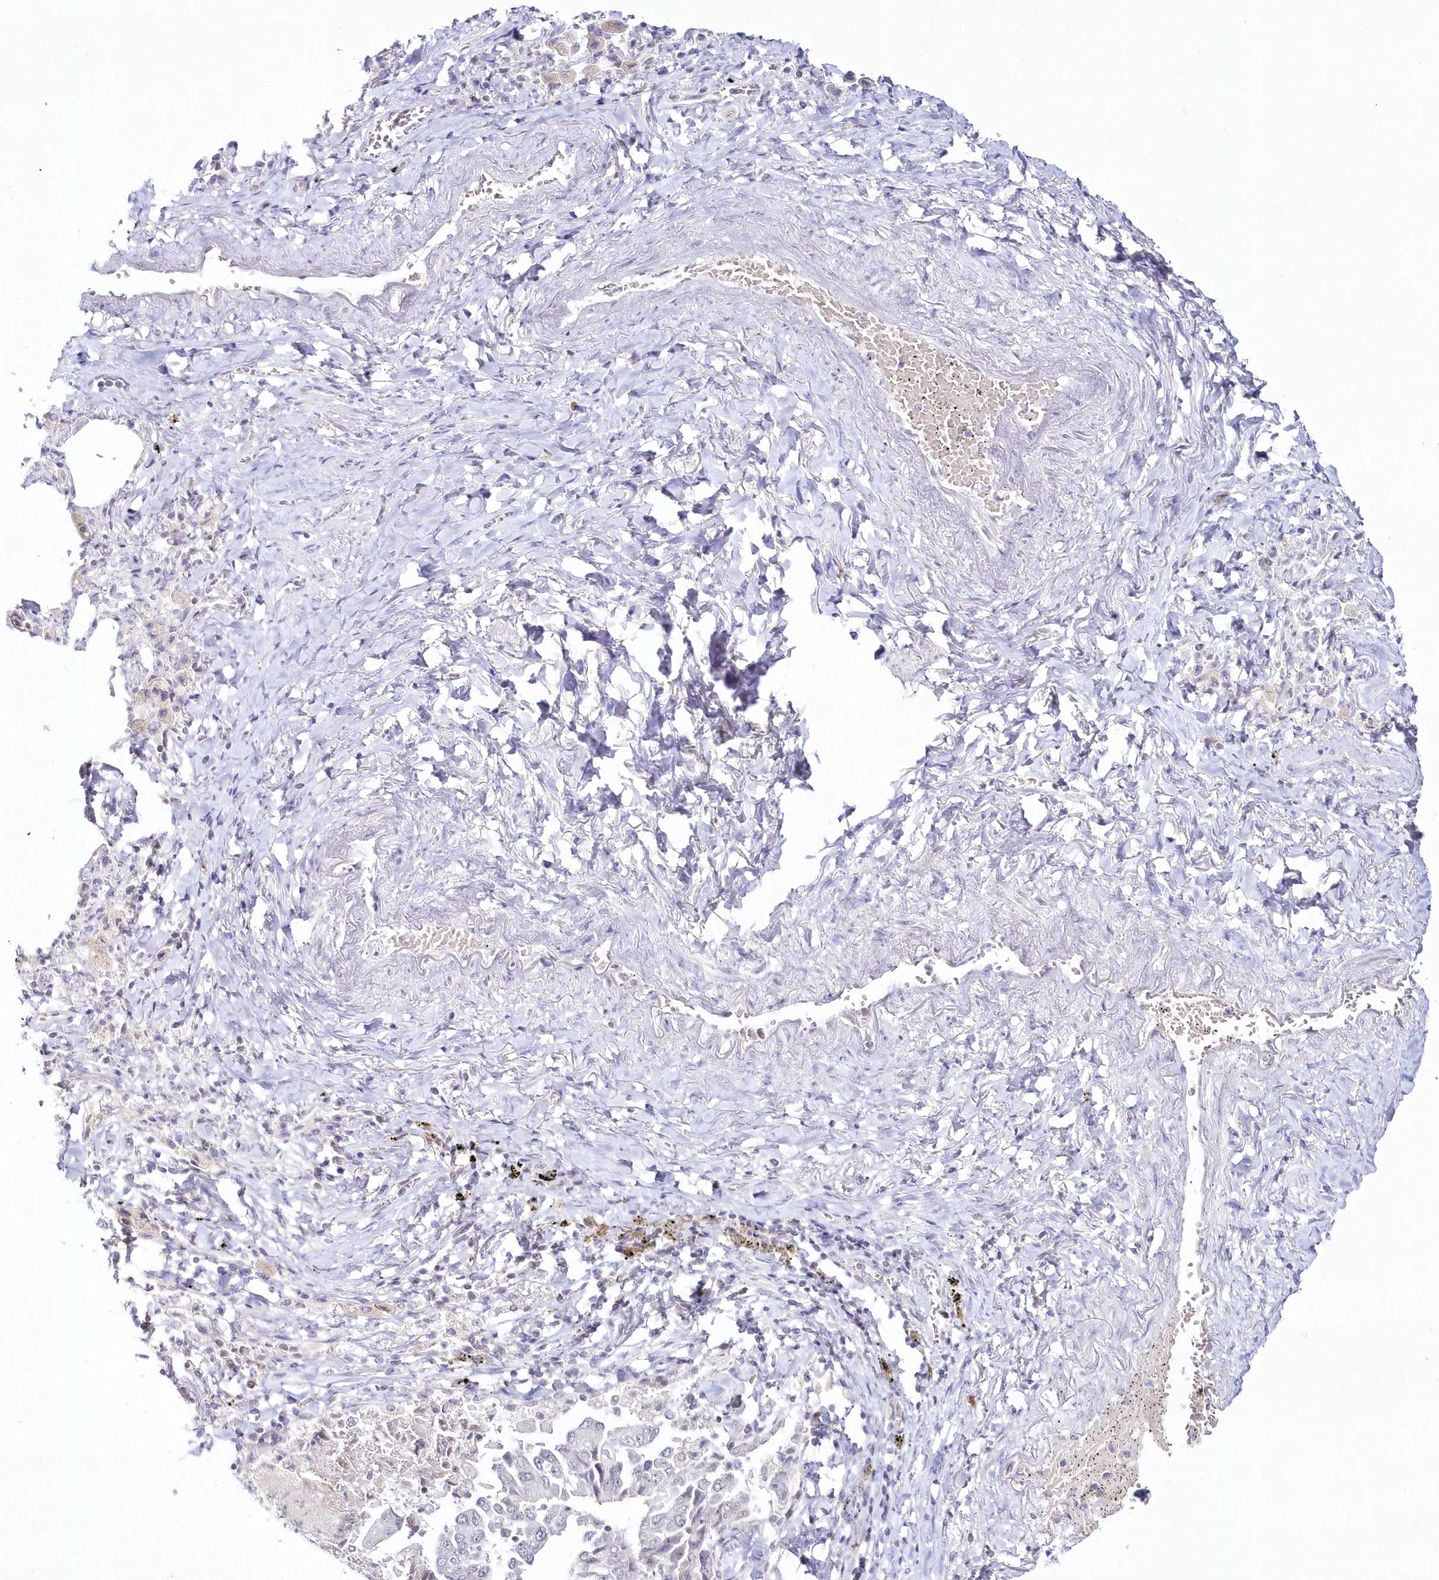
{"staining": {"intensity": "negative", "quantity": "none", "location": "none"}, "tissue": "lung cancer", "cell_type": "Tumor cells", "image_type": "cancer", "snomed": [{"axis": "morphology", "description": "Adenocarcinoma, NOS"}, {"axis": "topography", "description": "Lung"}], "caption": "The immunohistochemistry (IHC) micrograph has no significant expression in tumor cells of lung adenocarcinoma tissue.", "gene": "HYCC2", "patient": {"sex": "female", "age": 51}}